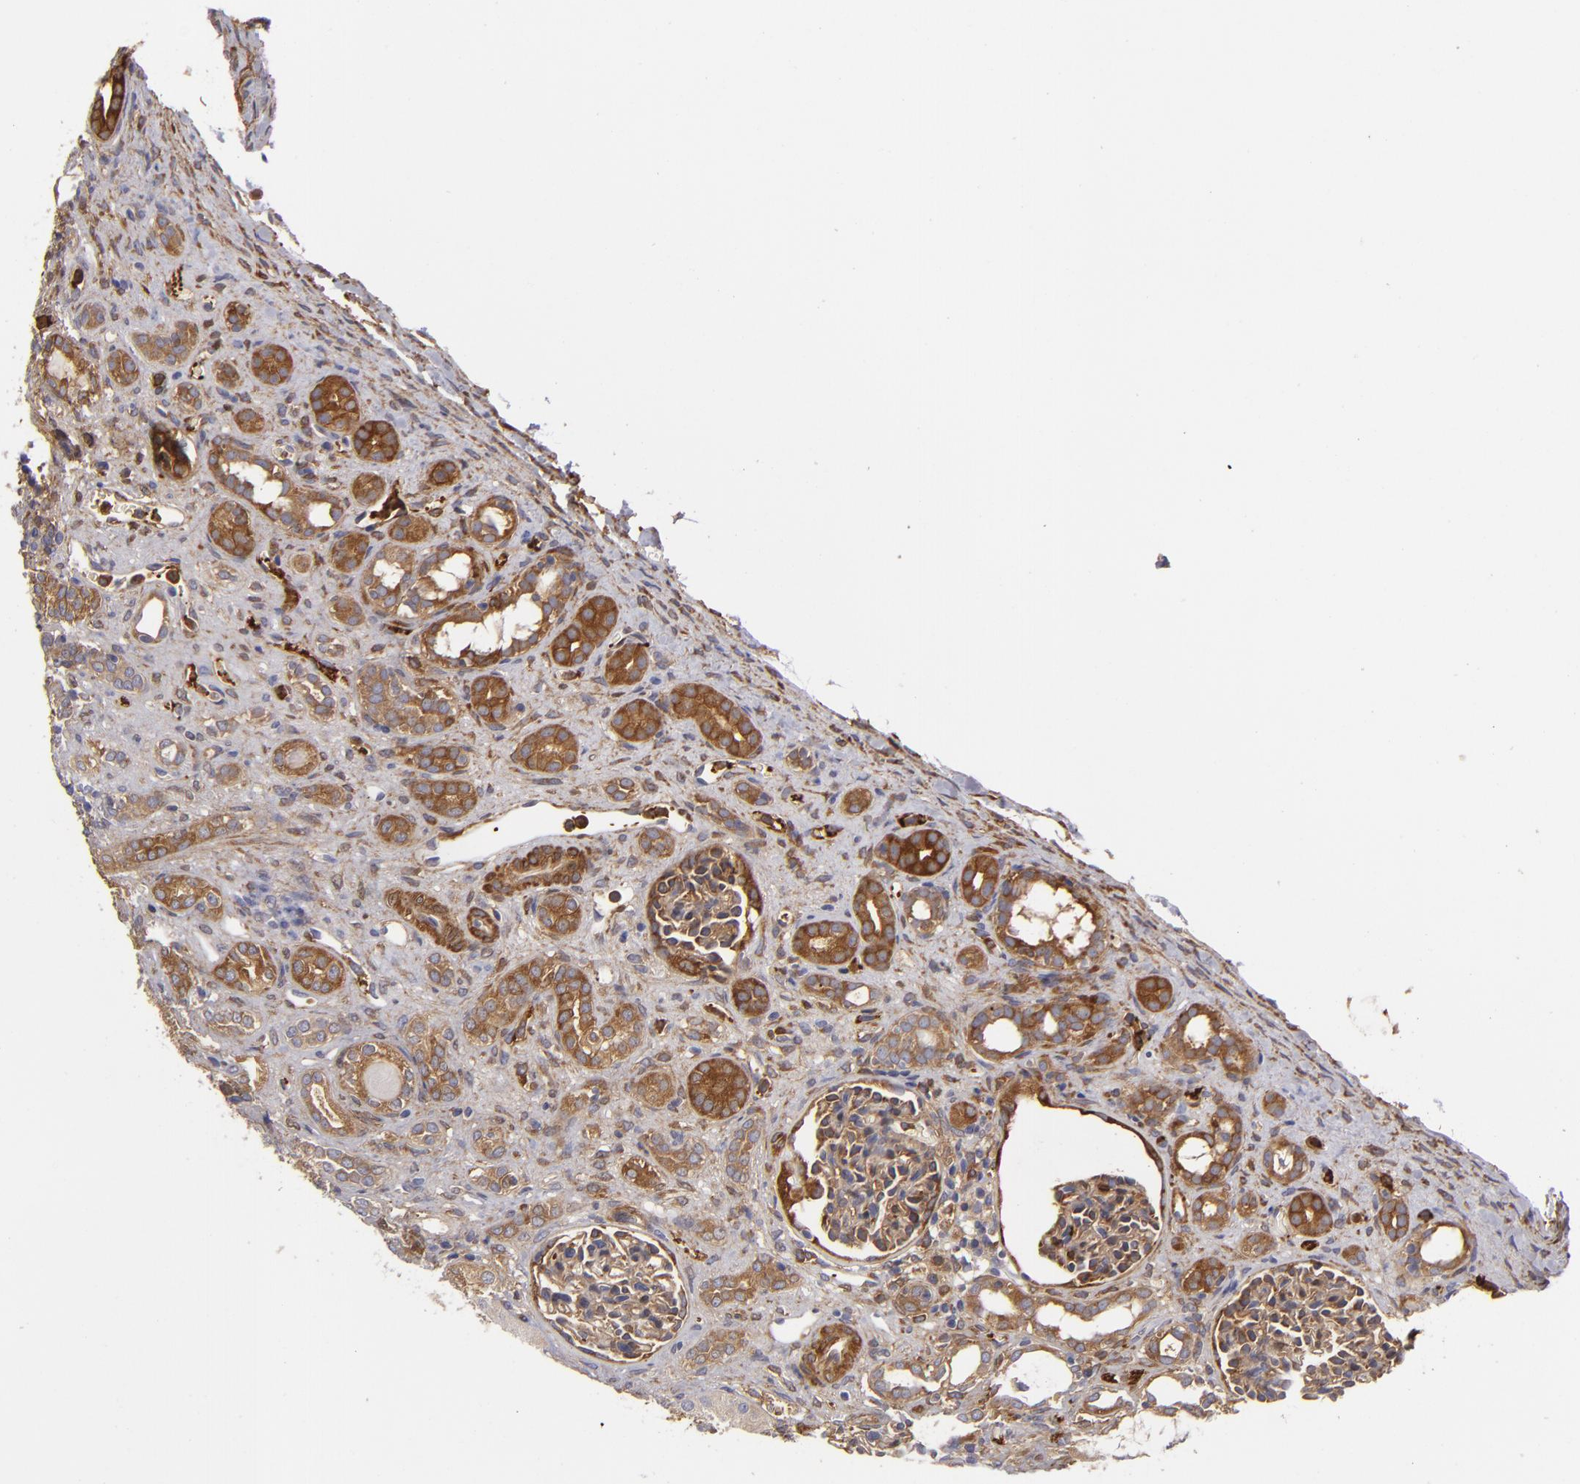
{"staining": {"intensity": "moderate", "quantity": "<25%", "location": "cytoplasmic/membranous"}, "tissue": "kidney", "cell_type": "Cells in glomeruli", "image_type": "normal", "snomed": [{"axis": "morphology", "description": "Normal tissue, NOS"}, {"axis": "topography", "description": "Kidney"}], "caption": "Benign kidney reveals moderate cytoplasmic/membranous expression in approximately <25% of cells in glomeruli (IHC, brightfield microscopy, high magnification)..", "gene": "VCL", "patient": {"sex": "male", "age": 7}}